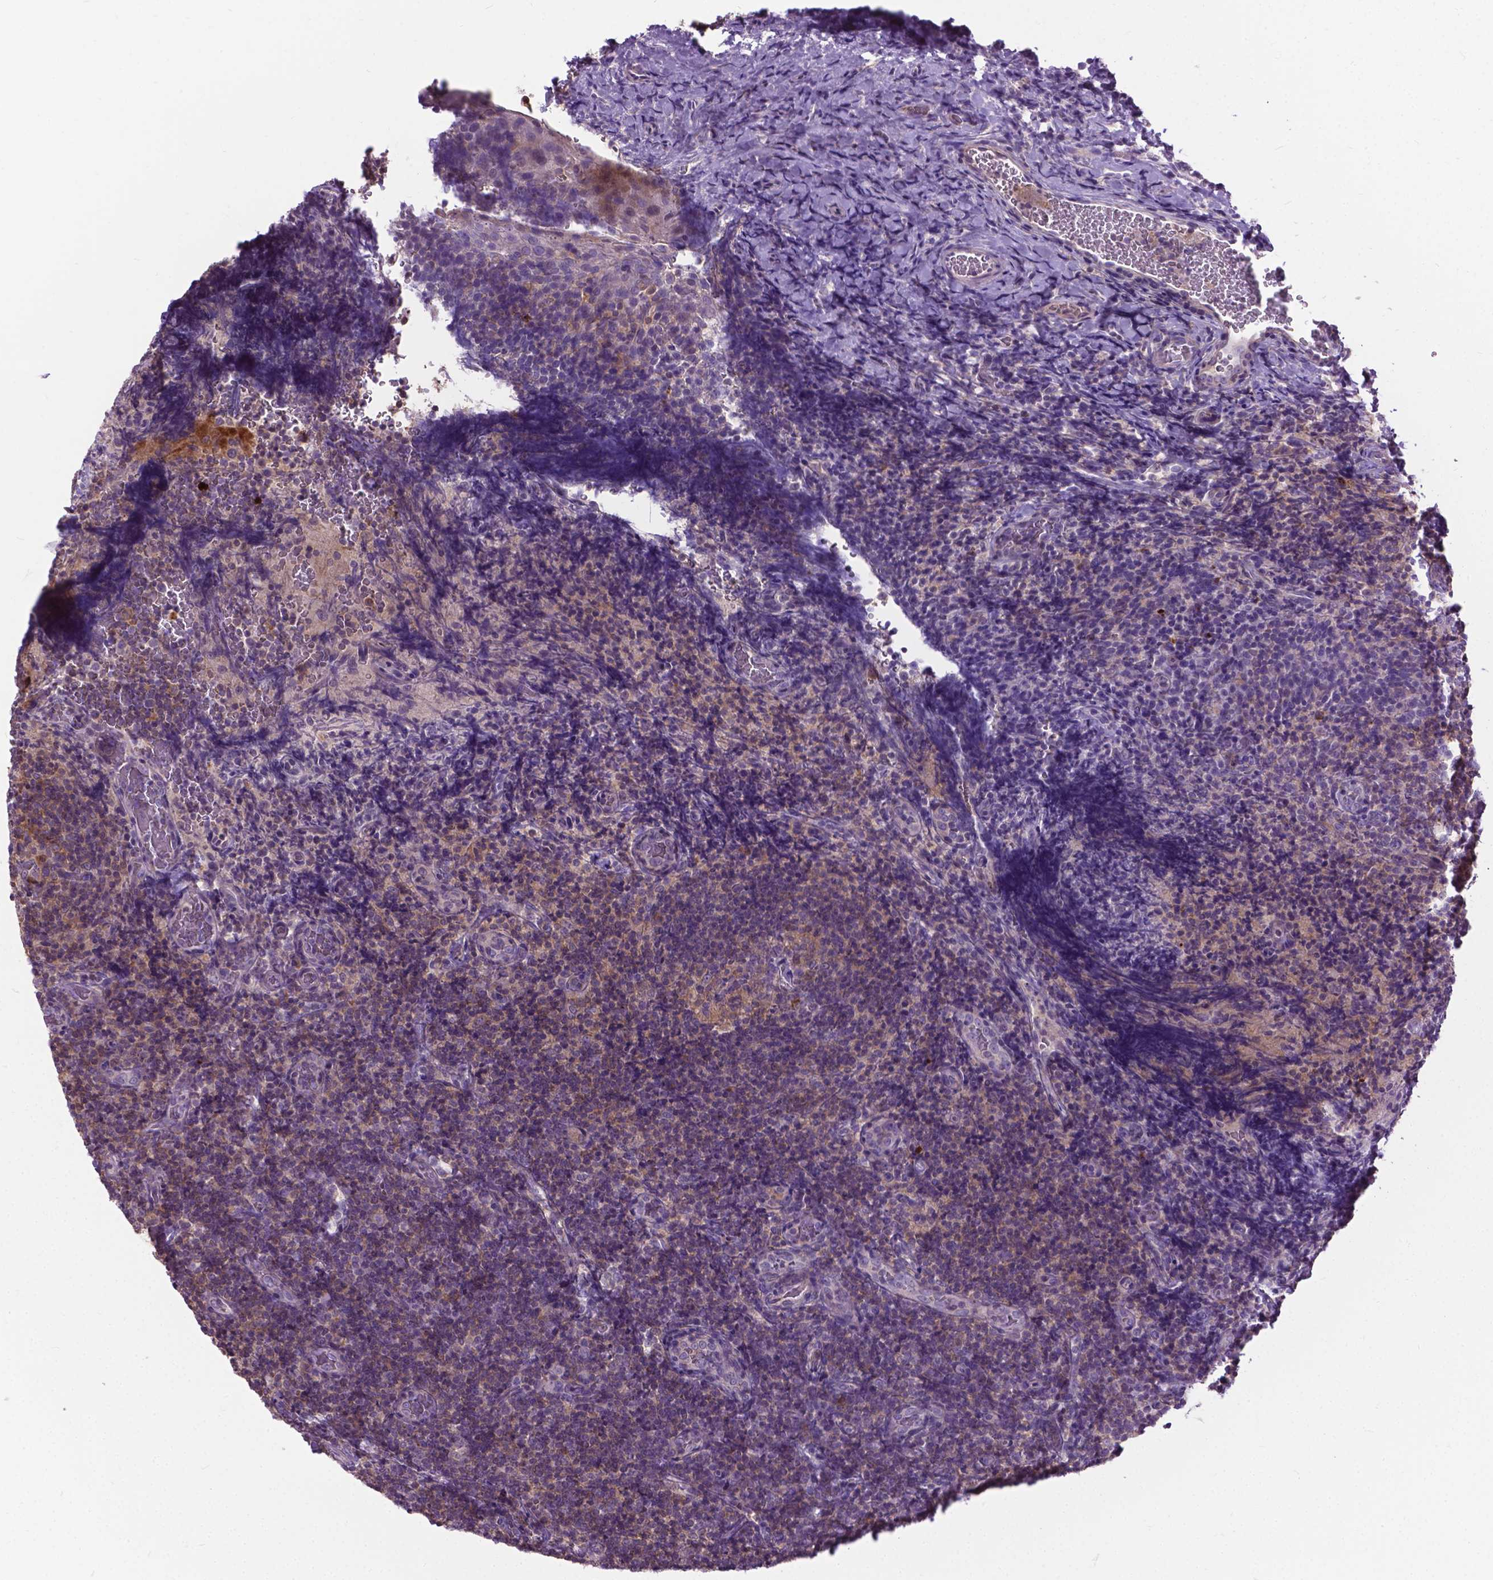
{"staining": {"intensity": "strong", "quantity": "<25%", "location": "cytoplasmic/membranous"}, "tissue": "tonsil", "cell_type": "Germinal center cells", "image_type": "normal", "snomed": [{"axis": "morphology", "description": "Normal tissue, NOS"}, {"axis": "topography", "description": "Tonsil"}], "caption": "Benign tonsil shows strong cytoplasmic/membranous positivity in about <25% of germinal center cells, visualized by immunohistochemistry. The staining is performed using DAB (3,3'-diaminobenzidine) brown chromogen to label protein expression. The nuclei are counter-stained blue using hematoxylin.", "gene": "JAK3", "patient": {"sex": "male", "age": 17}}